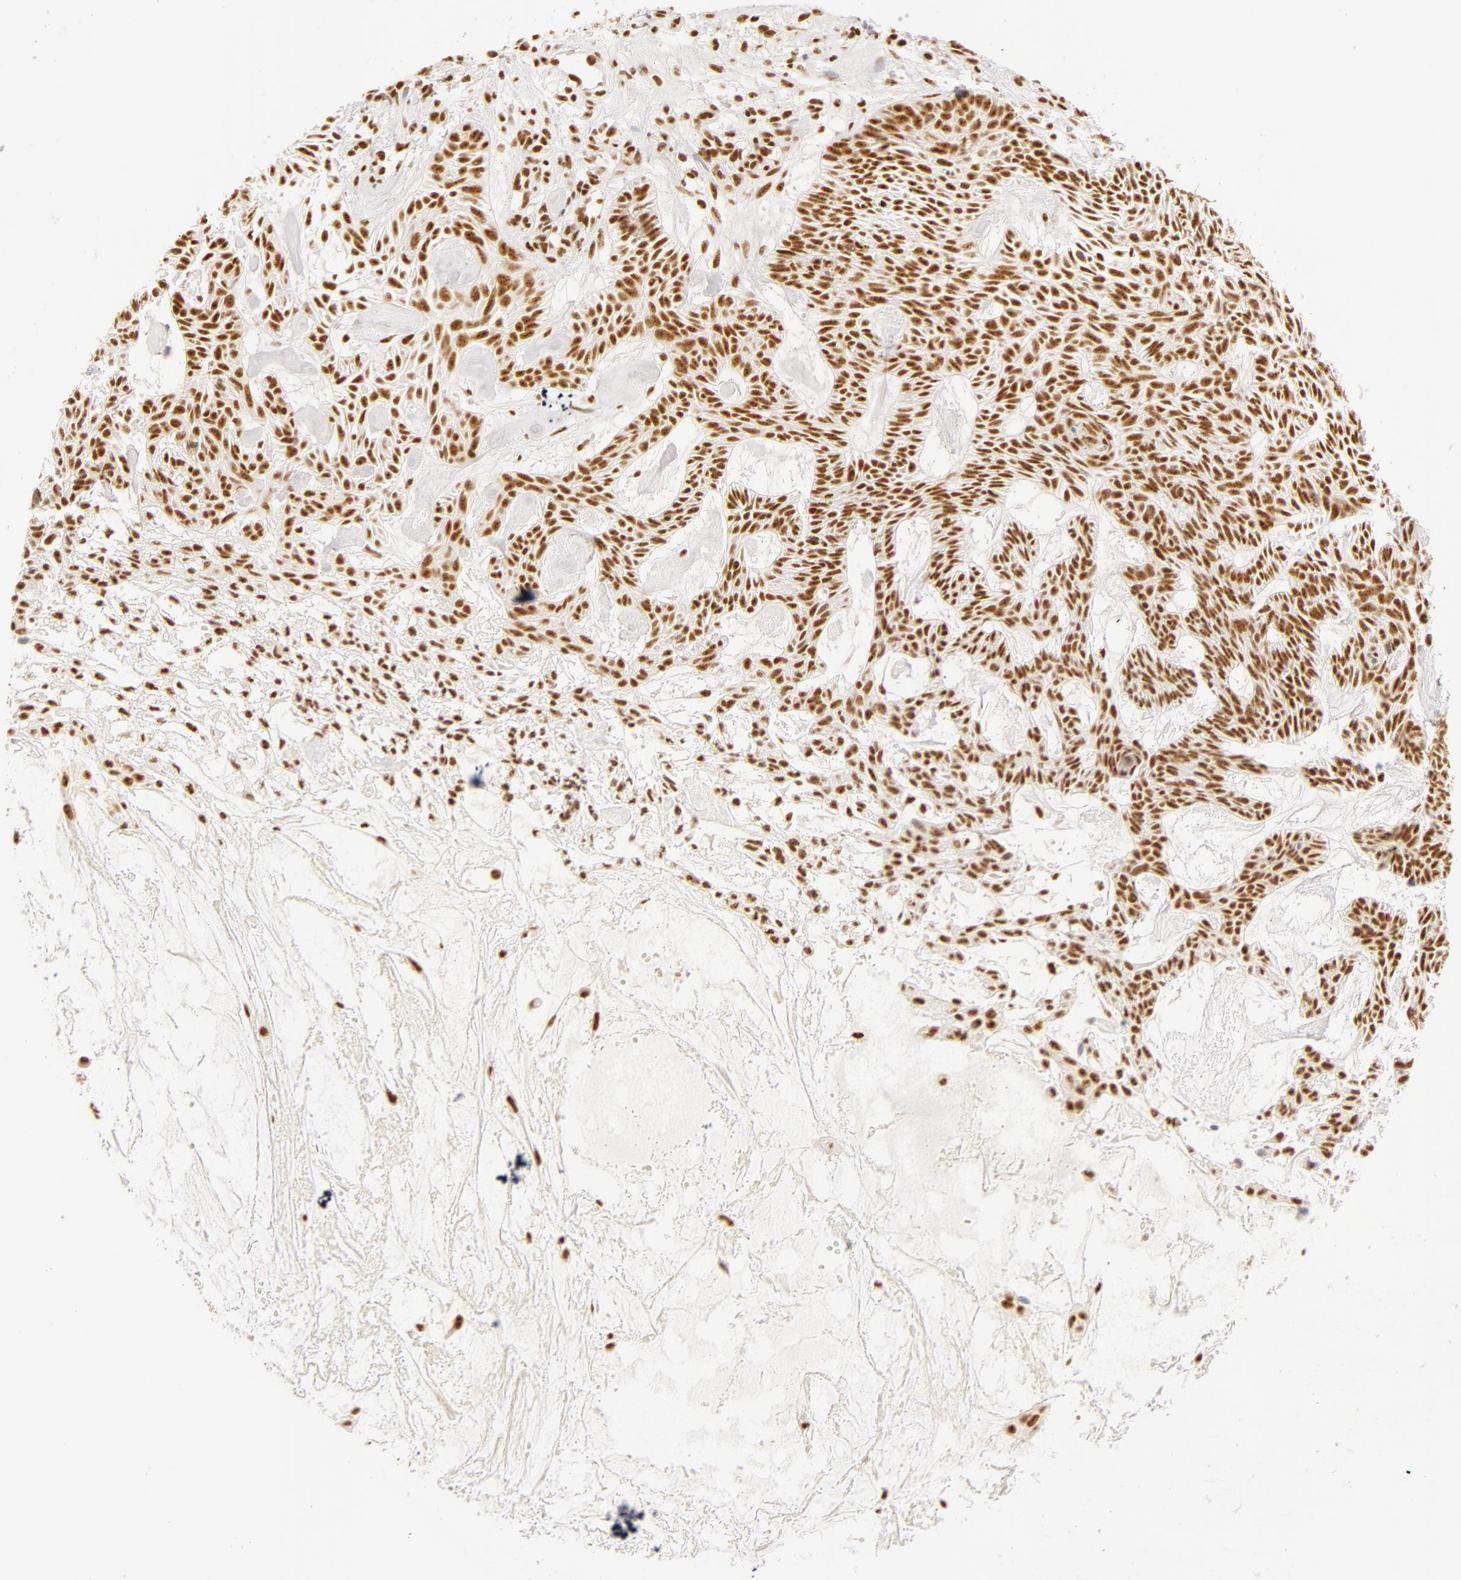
{"staining": {"intensity": "moderate", "quantity": ">75%", "location": "nuclear"}, "tissue": "skin cancer", "cell_type": "Tumor cells", "image_type": "cancer", "snomed": [{"axis": "morphology", "description": "Basal cell carcinoma"}, {"axis": "topography", "description": "Skin"}], "caption": "IHC photomicrograph of neoplastic tissue: human basal cell carcinoma (skin) stained using immunohistochemistry reveals medium levels of moderate protein expression localized specifically in the nuclear of tumor cells, appearing as a nuclear brown color.", "gene": "RBM39", "patient": {"sex": "male", "age": 75}}